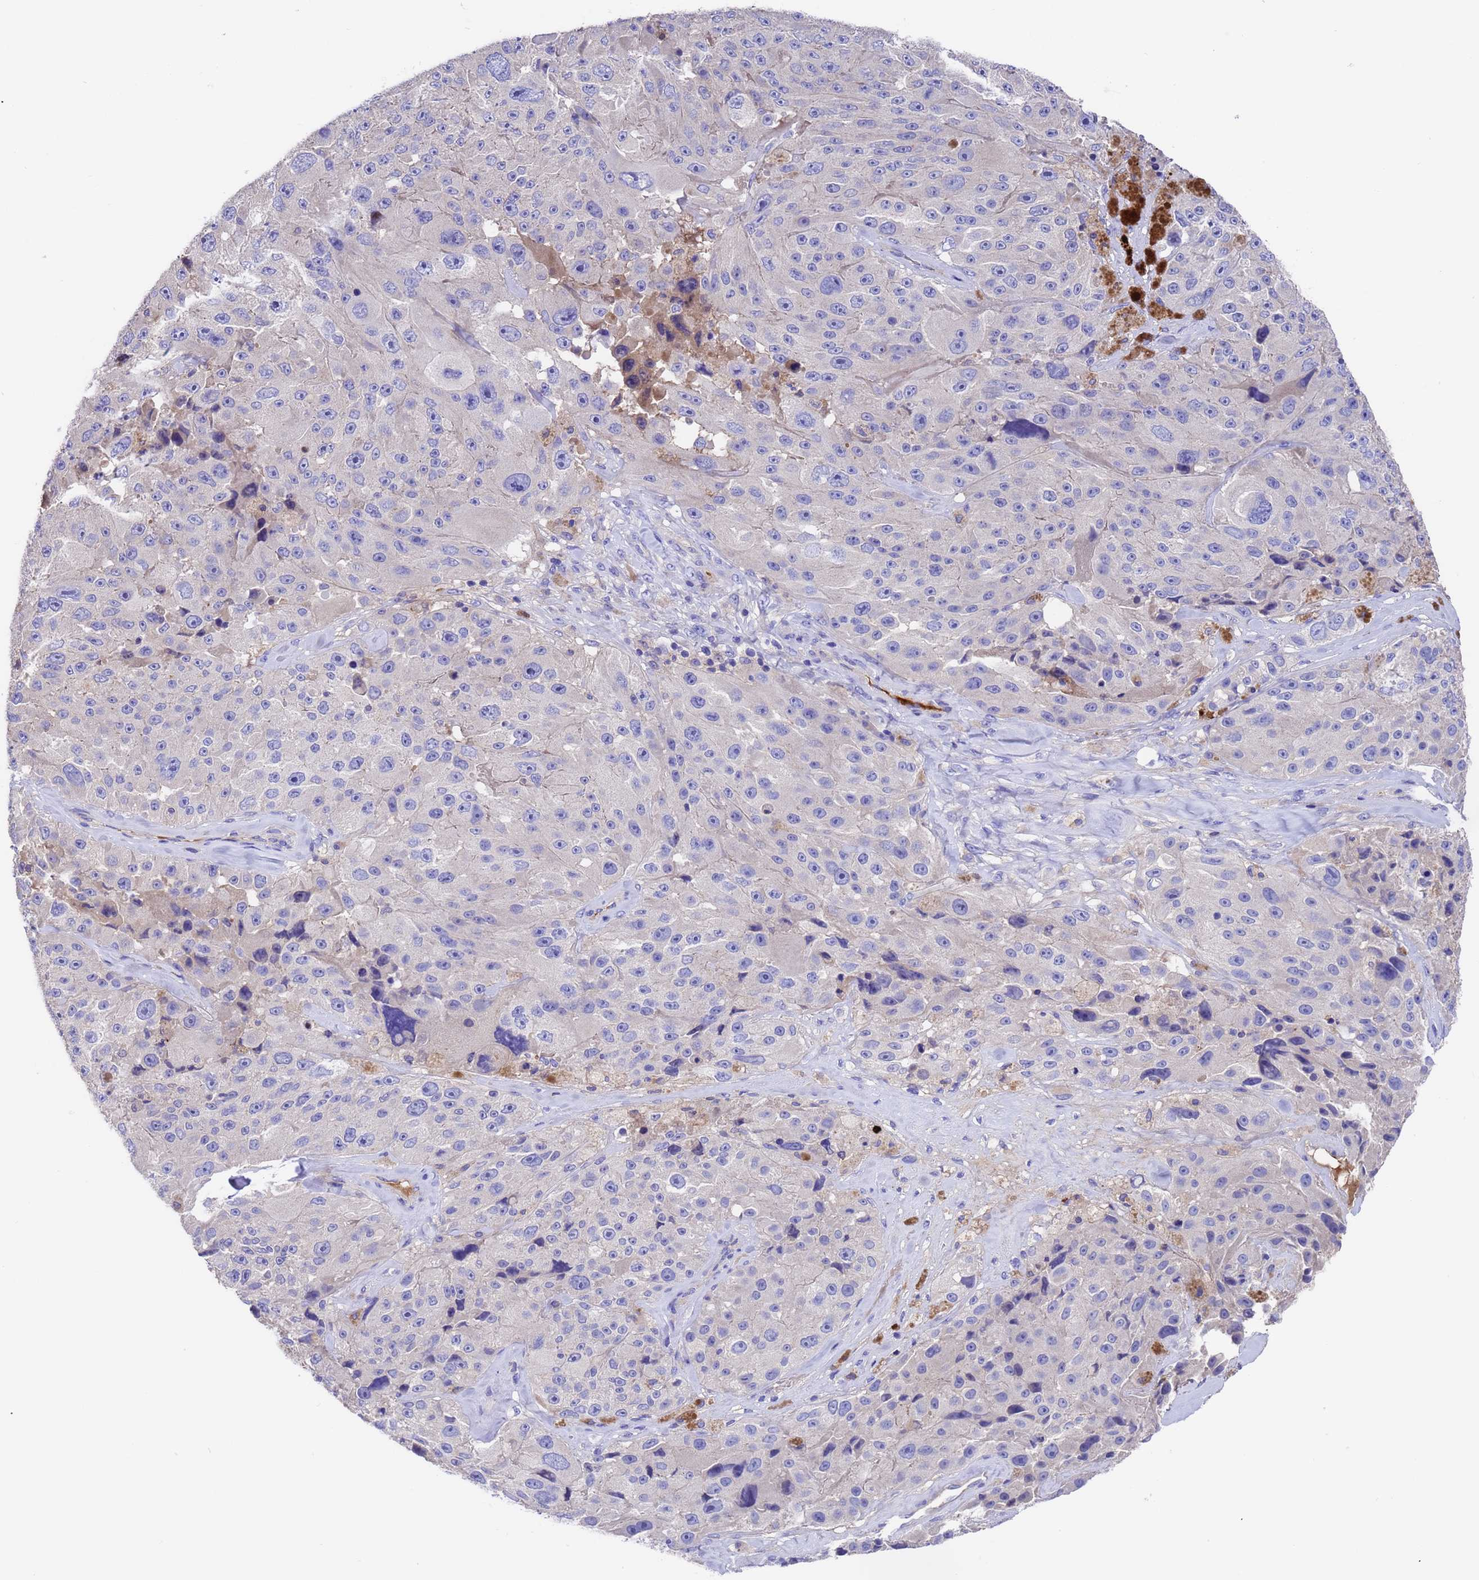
{"staining": {"intensity": "negative", "quantity": "none", "location": "none"}, "tissue": "melanoma", "cell_type": "Tumor cells", "image_type": "cancer", "snomed": [{"axis": "morphology", "description": "Malignant melanoma, Metastatic site"}, {"axis": "topography", "description": "Lymph node"}], "caption": "Immunohistochemistry (IHC) histopathology image of malignant melanoma (metastatic site) stained for a protein (brown), which demonstrates no expression in tumor cells. The staining was performed using DAB to visualize the protein expression in brown, while the nuclei were stained in blue with hematoxylin (Magnification: 20x).", "gene": "ELP6", "patient": {"sex": "male", "age": 62}}